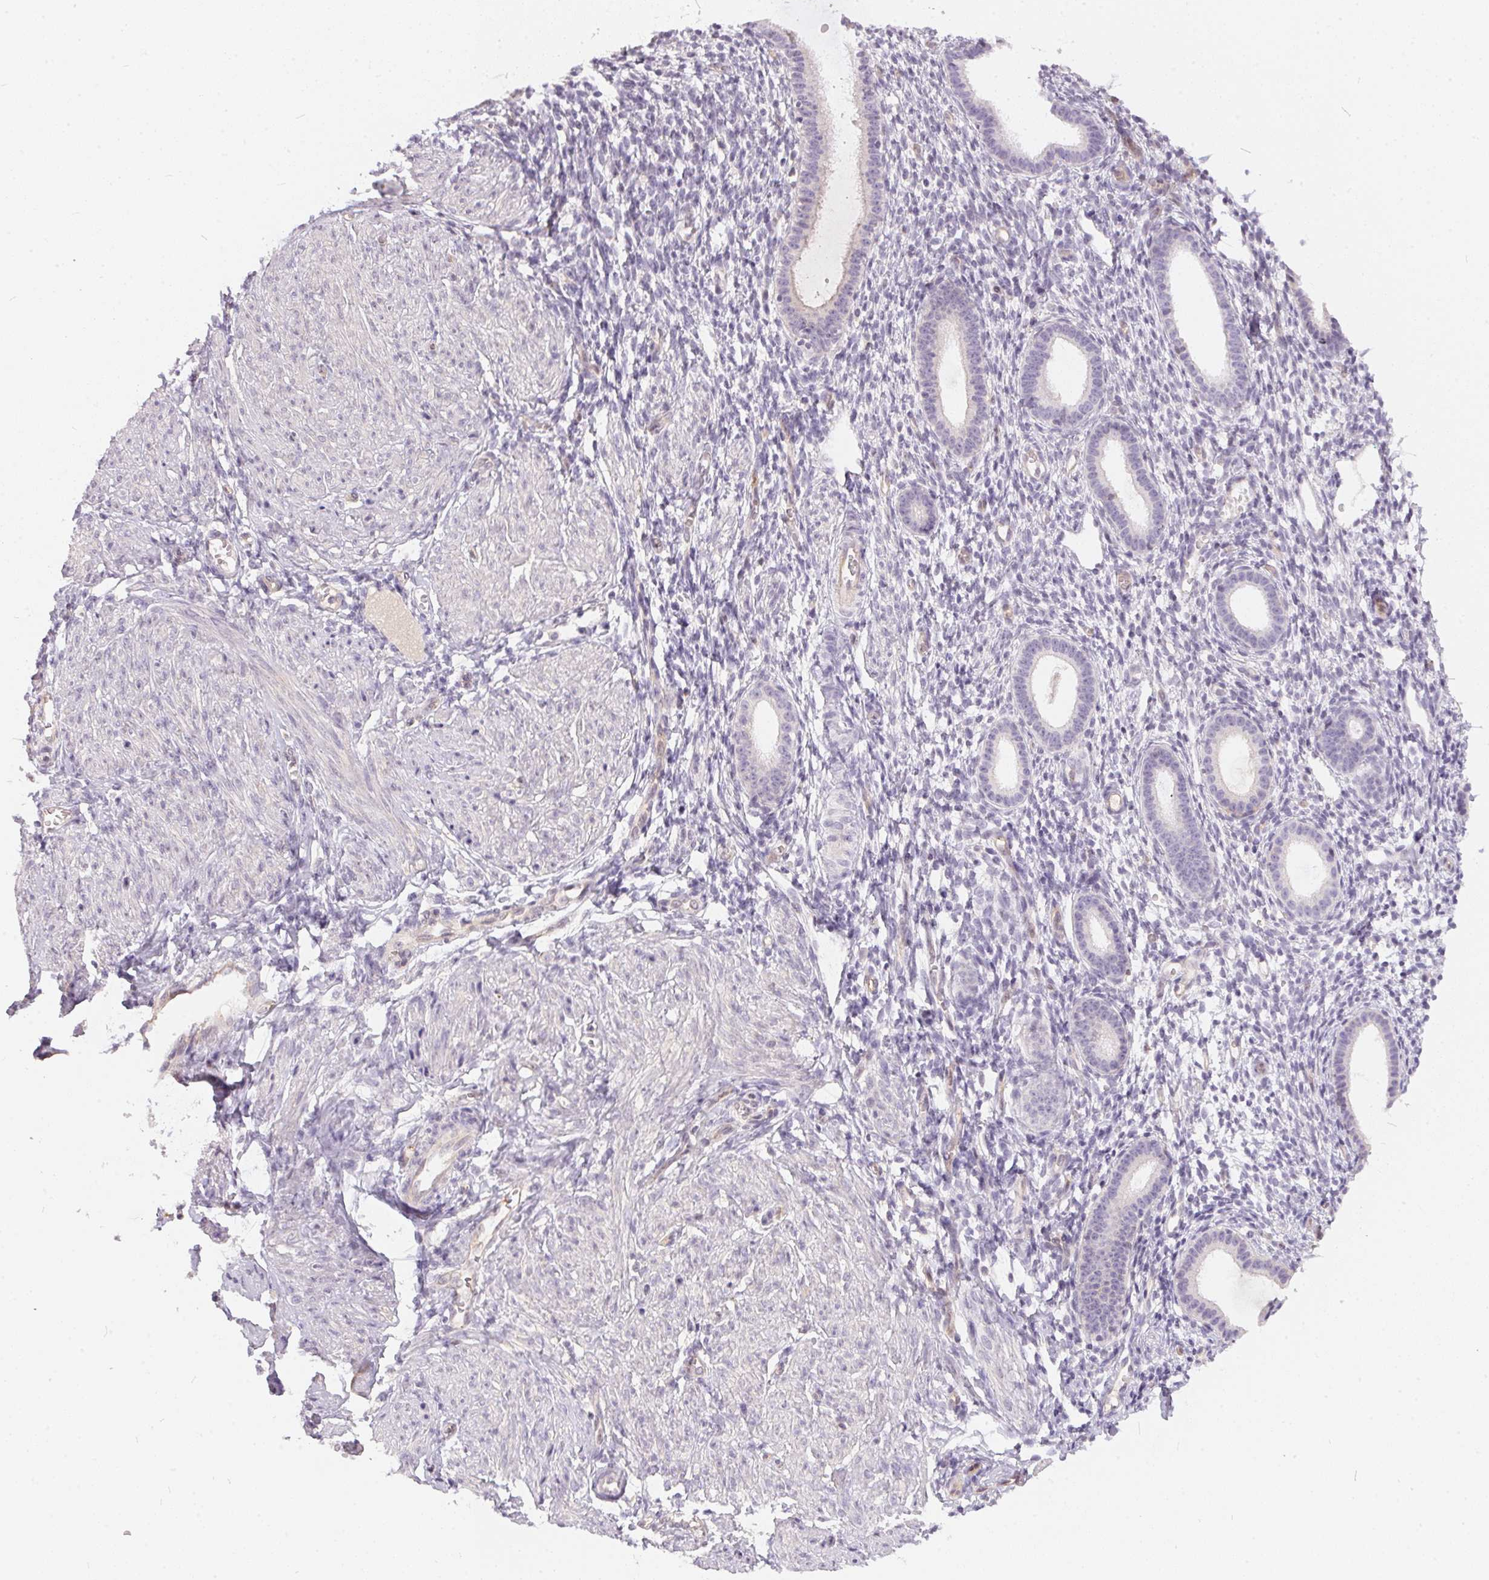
{"staining": {"intensity": "negative", "quantity": "none", "location": "none"}, "tissue": "endometrium", "cell_type": "Cells in endometrial stroma", "image_type": "normal", "snomed": [{"axis": "morphology", "description": "Normal tissue, NOS"}, {"axis": "topography", "description": "Endometrium"}], "caption": "Histopathology image shows no significant protein expression in cells in endometrial stroma of unremarkable endometrium.", "gene": "BLMH", "patient": {"sex": "female", "age": 36}}